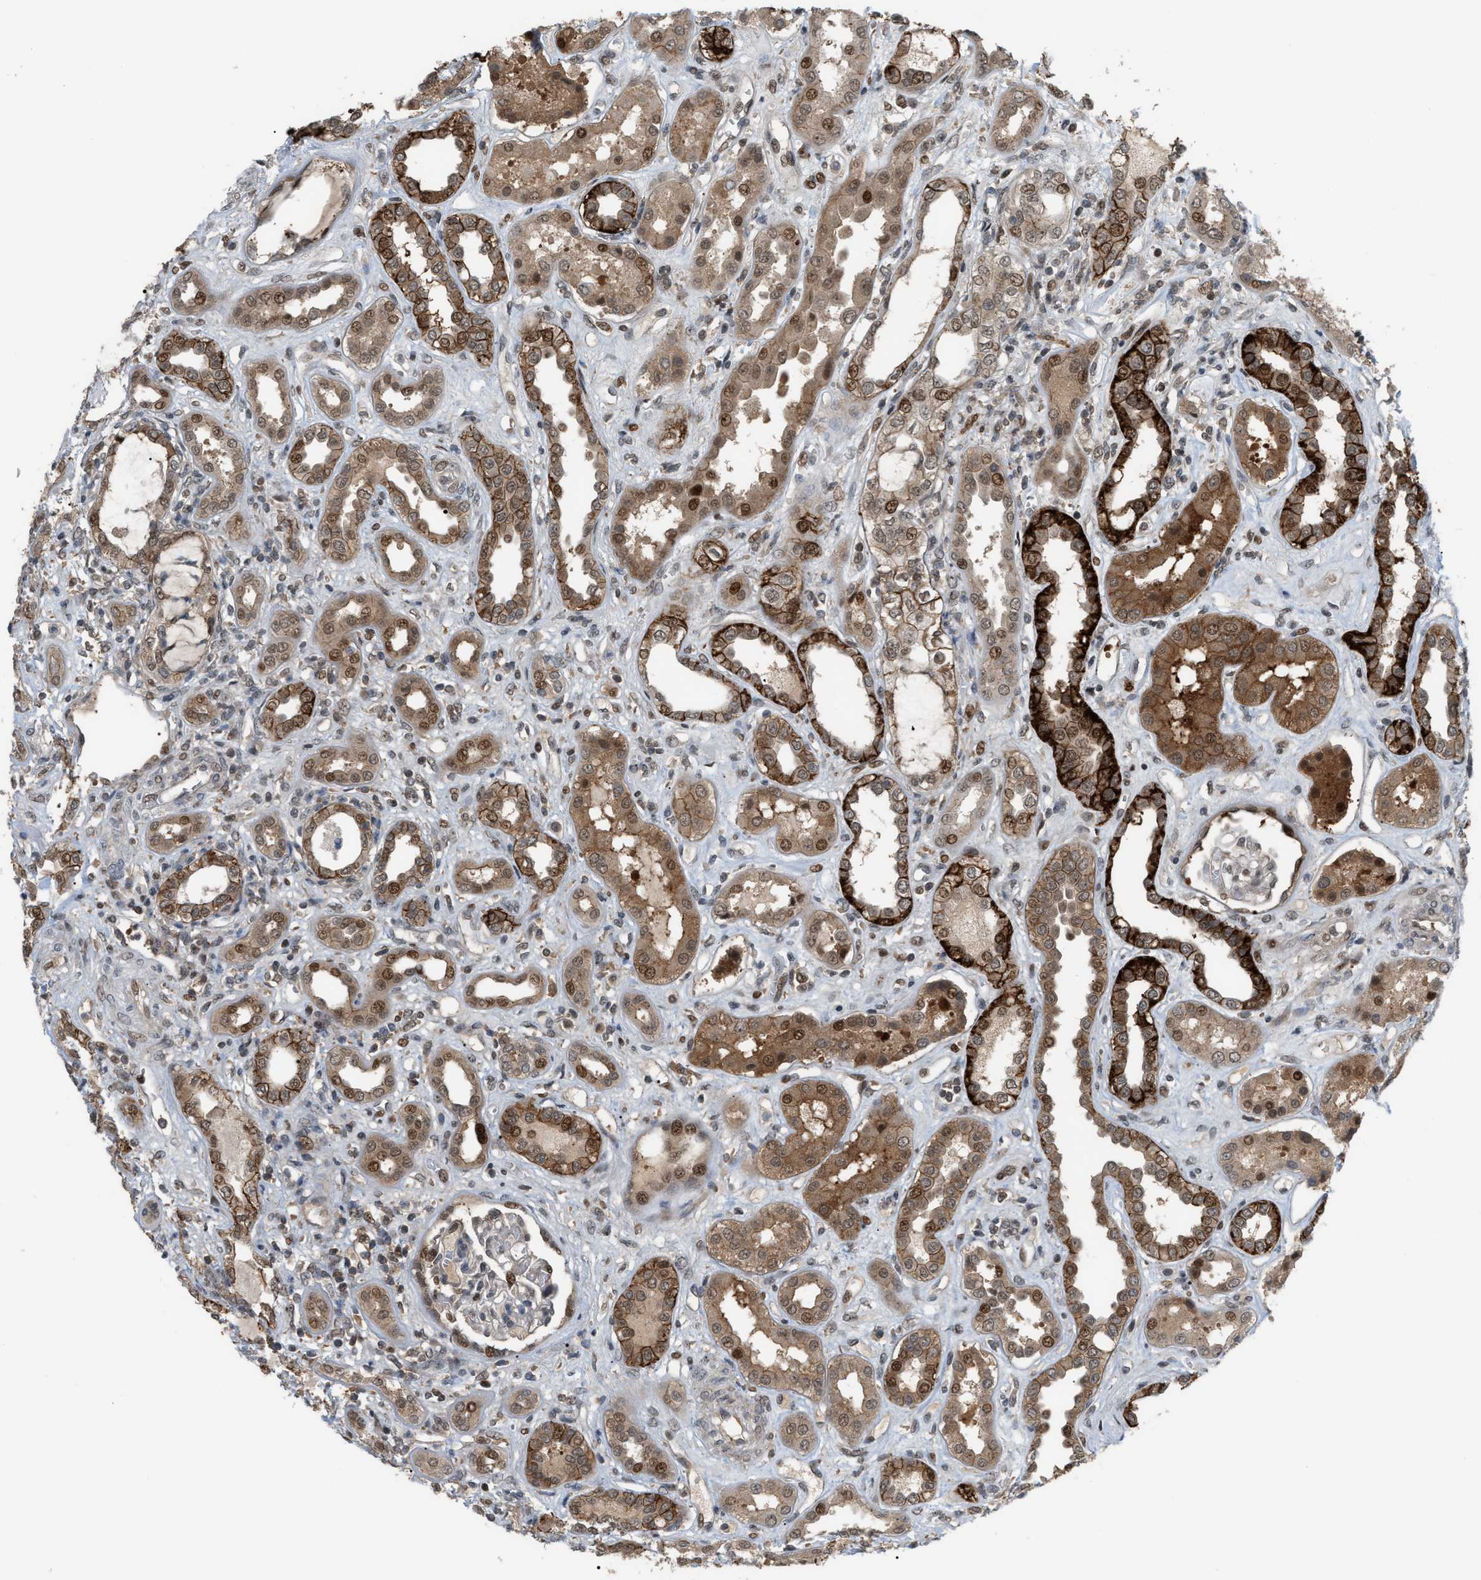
{"staining": {"intensity": "moderate", "quantity": "25%-75%", "location": "cytoplasmic/membranous,nuclear"}, "tissue": "kidney", "cell_type": "Cells in glomeruli", "image_type": "normal", "snomed": [{"axis": "morphology", "description": "Normal tissue, NOS"}, {"axis": "topography", "description": "Kidney"}], "caption": "High-power microscopy captured an immunohistochemistry (IHC) image of normal kidney, revealing moderate cytoplasmic/membranous,nuclear staining in approximately 25%-75% of cells in glomeruli.", "gene": "RFFL", "patient": {"sex": "male", "age": 59}}